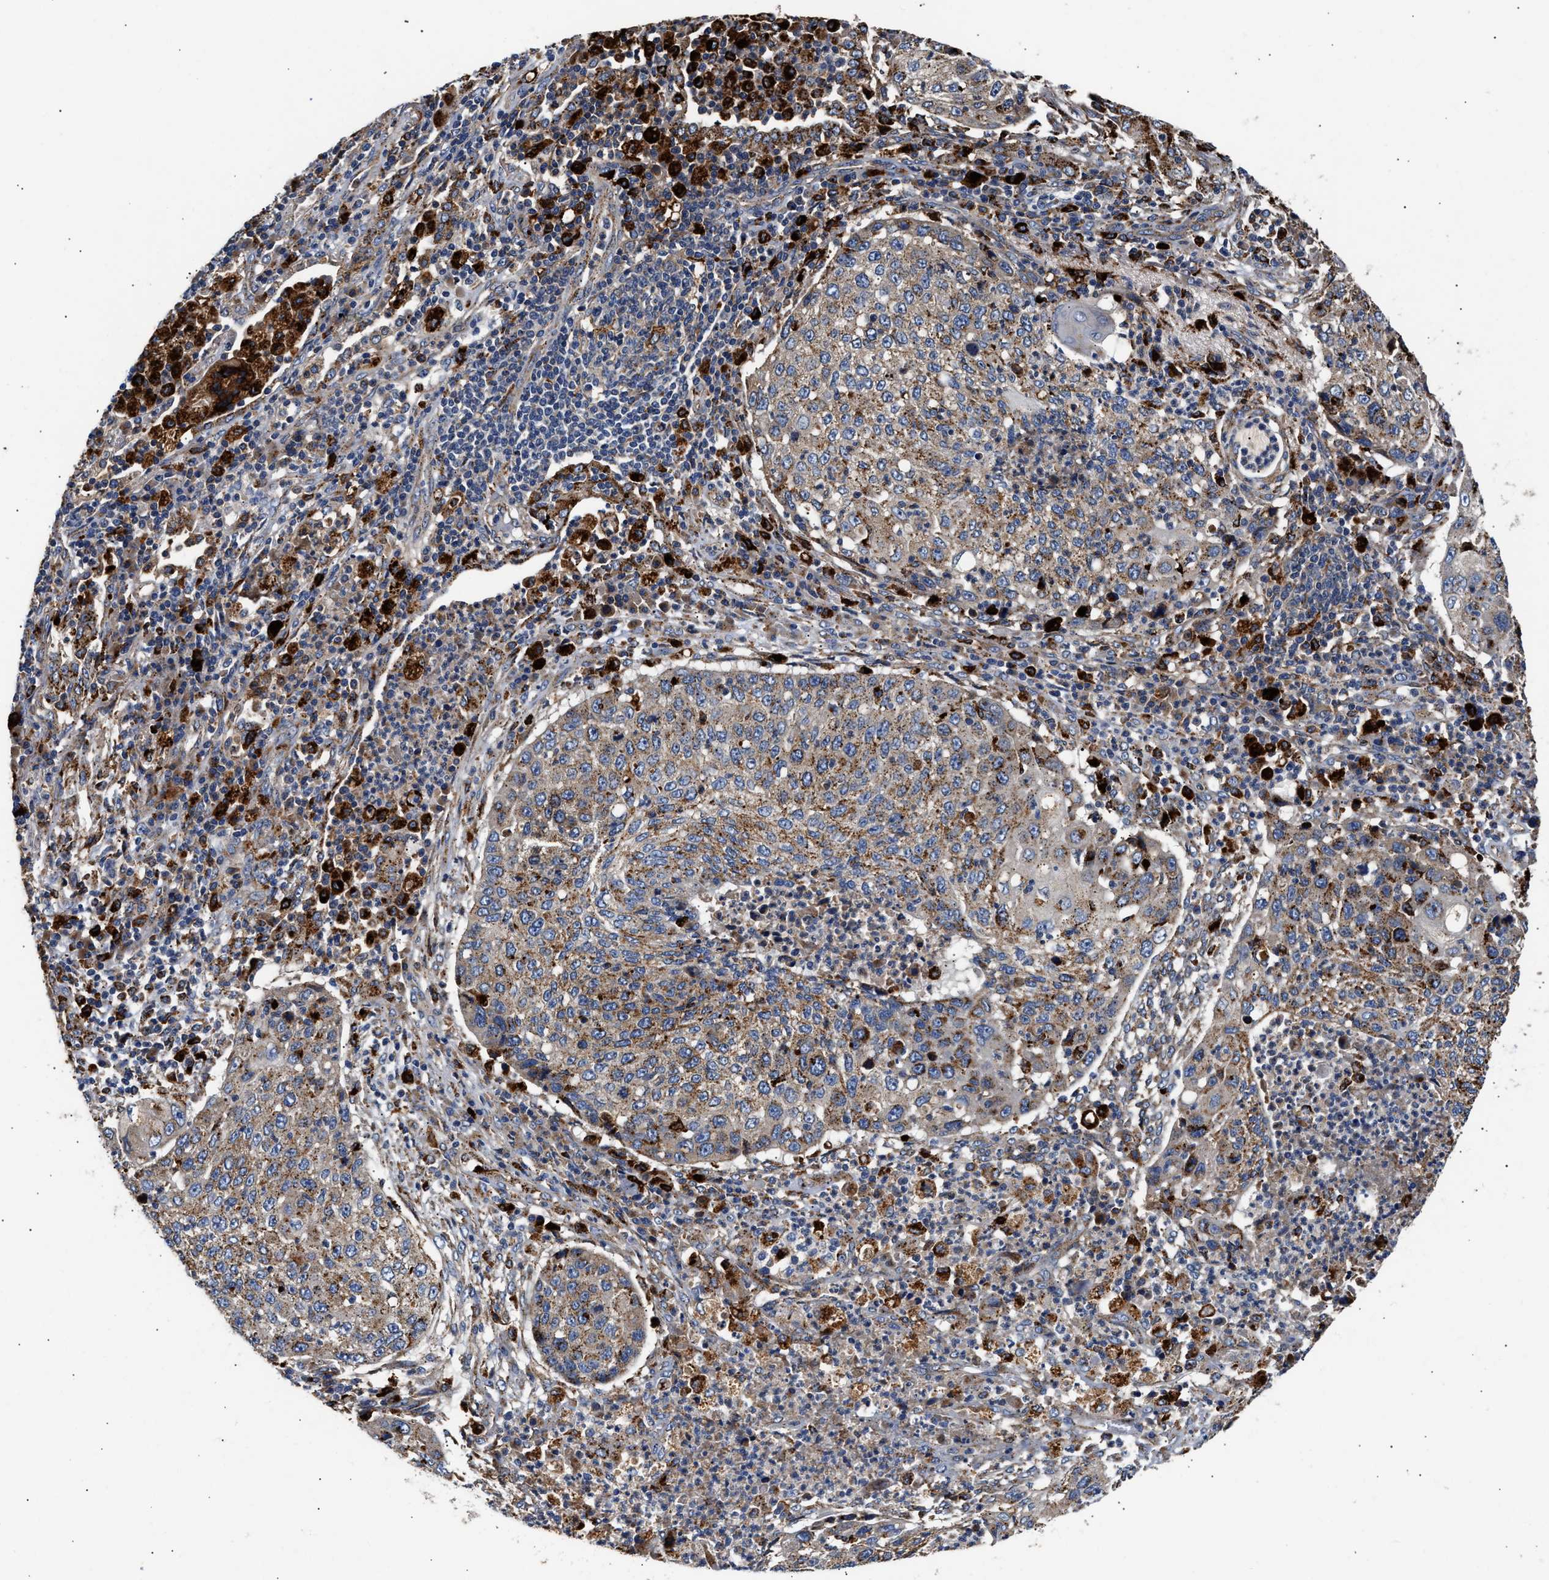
{"staining": {"intensity": "moderate", "quantity": ">75%", "location": "cytoplasmic/membranous"}, "tissue": "lung cancer", "cell_type": "Tumor cells", "image_type": "cancer", "snomed": [{"axis": "morphology", "description": "Squamous cell carcinoma, NOS"}, {"axis": "topography", "description": "Lung"}], "caption": "Immunohistochemical staining of squamous cell carcinoma (lung) exhibits medium levels of moderate cytoplasmic/membranous staining in about >75% of tumor cells.", "gene": "CCDC146", "patient": {"sex": "female", "age": 63}}